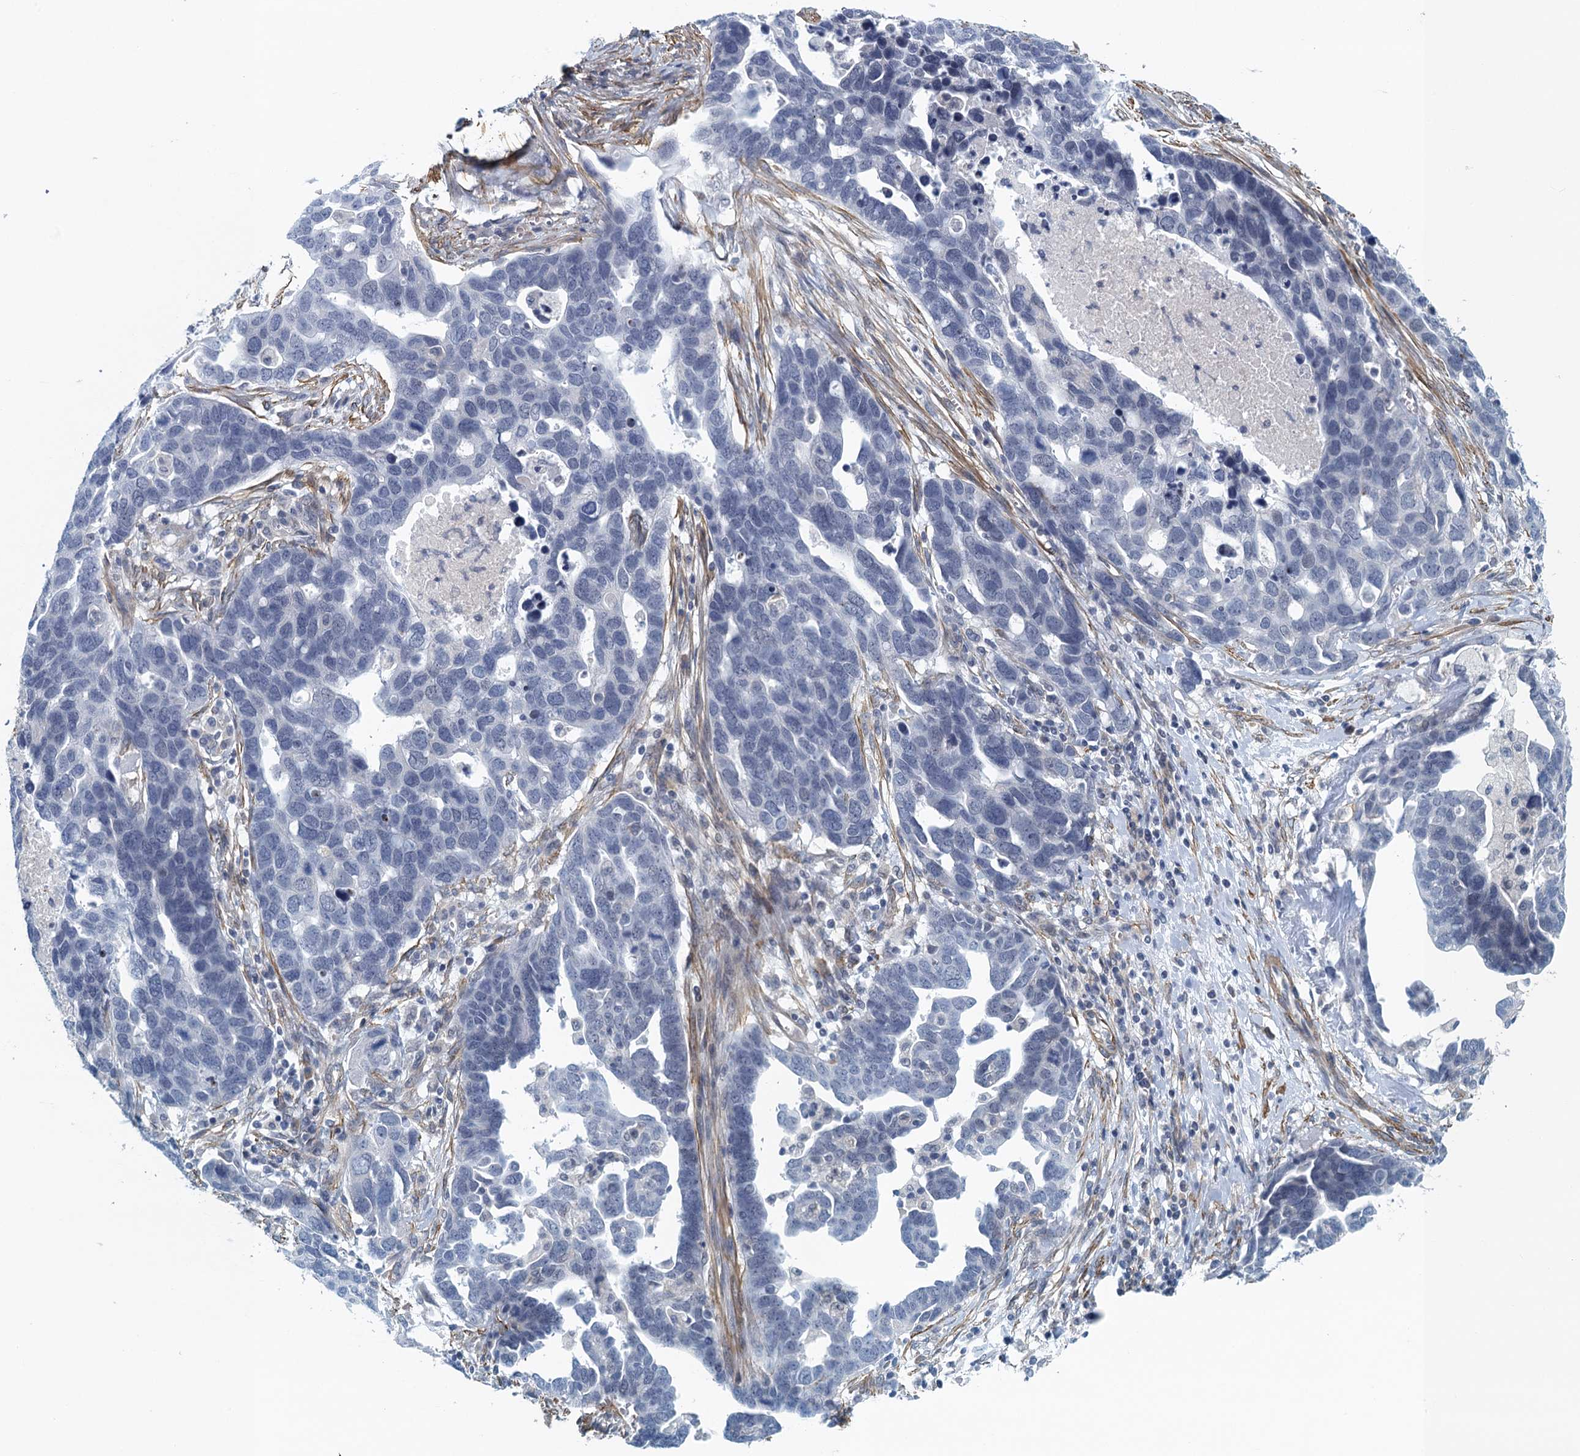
{"staining": {"intensity": "negative", "quantity": "none", "location": "none"}, "tissue": "ovarian cancer", "cell_type": "Tumor cells", "image_type": "cancer", "snomed": [{"axis": "morphology", "description": "Cystadenocarcinoma, serous, NOS"}, {"axis": "topography", "description": "Ovary"}], "caption": "Protein analysis of ovarian cancer (serous cystadenocarcinoma) demonstrates no significant positivity in tumor cells. (DAB immunohistochemistry visualized using brightfield microscopy, high magnification).", "gene": "ALG2", "patient": {"sex": "female", "age": 54}}